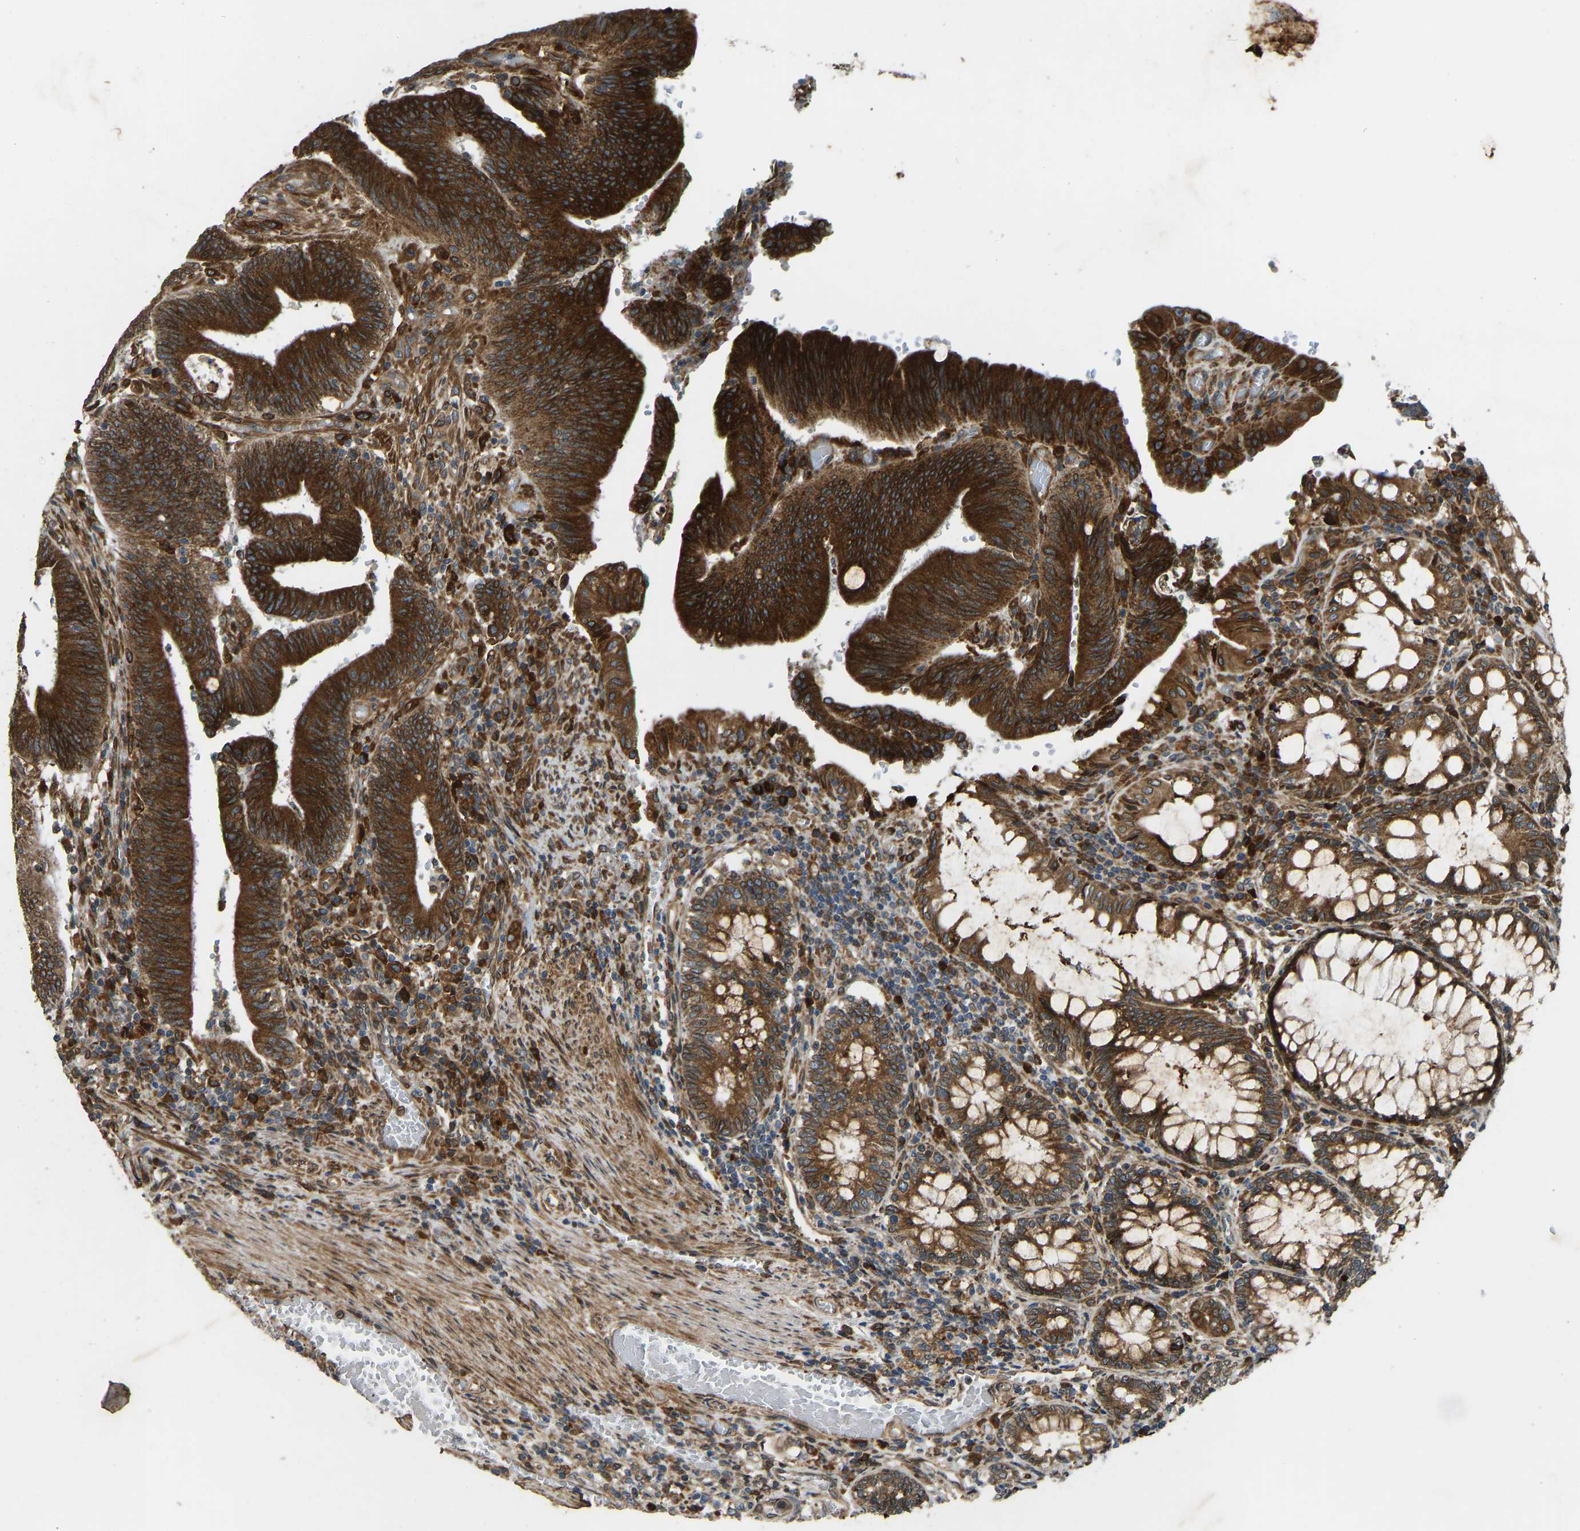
{"staining": {"intensity": "strong", "quantity": ">75%", "location": "cytoplasmic/membranous"}, "tissue": "colorectal cancer", "cell_type": "Tumor cells", "image_type": "cancer", "snomed": [{"axis": "morphology", "description": "Normal tissue, NOS"}, {"axis": "morphology", "description": "Adenocarcinoma, NOS"}, {"axis": "topography", "description": "Rectum"}], "caption": "Protein expression analysis of adenocarcinoma (colorectal) reveals strong cytoplasmic/membranous expression in about >75% of tumor cells.", "gene": "OS9", "patient": {"sex": "female", "age": 66}}